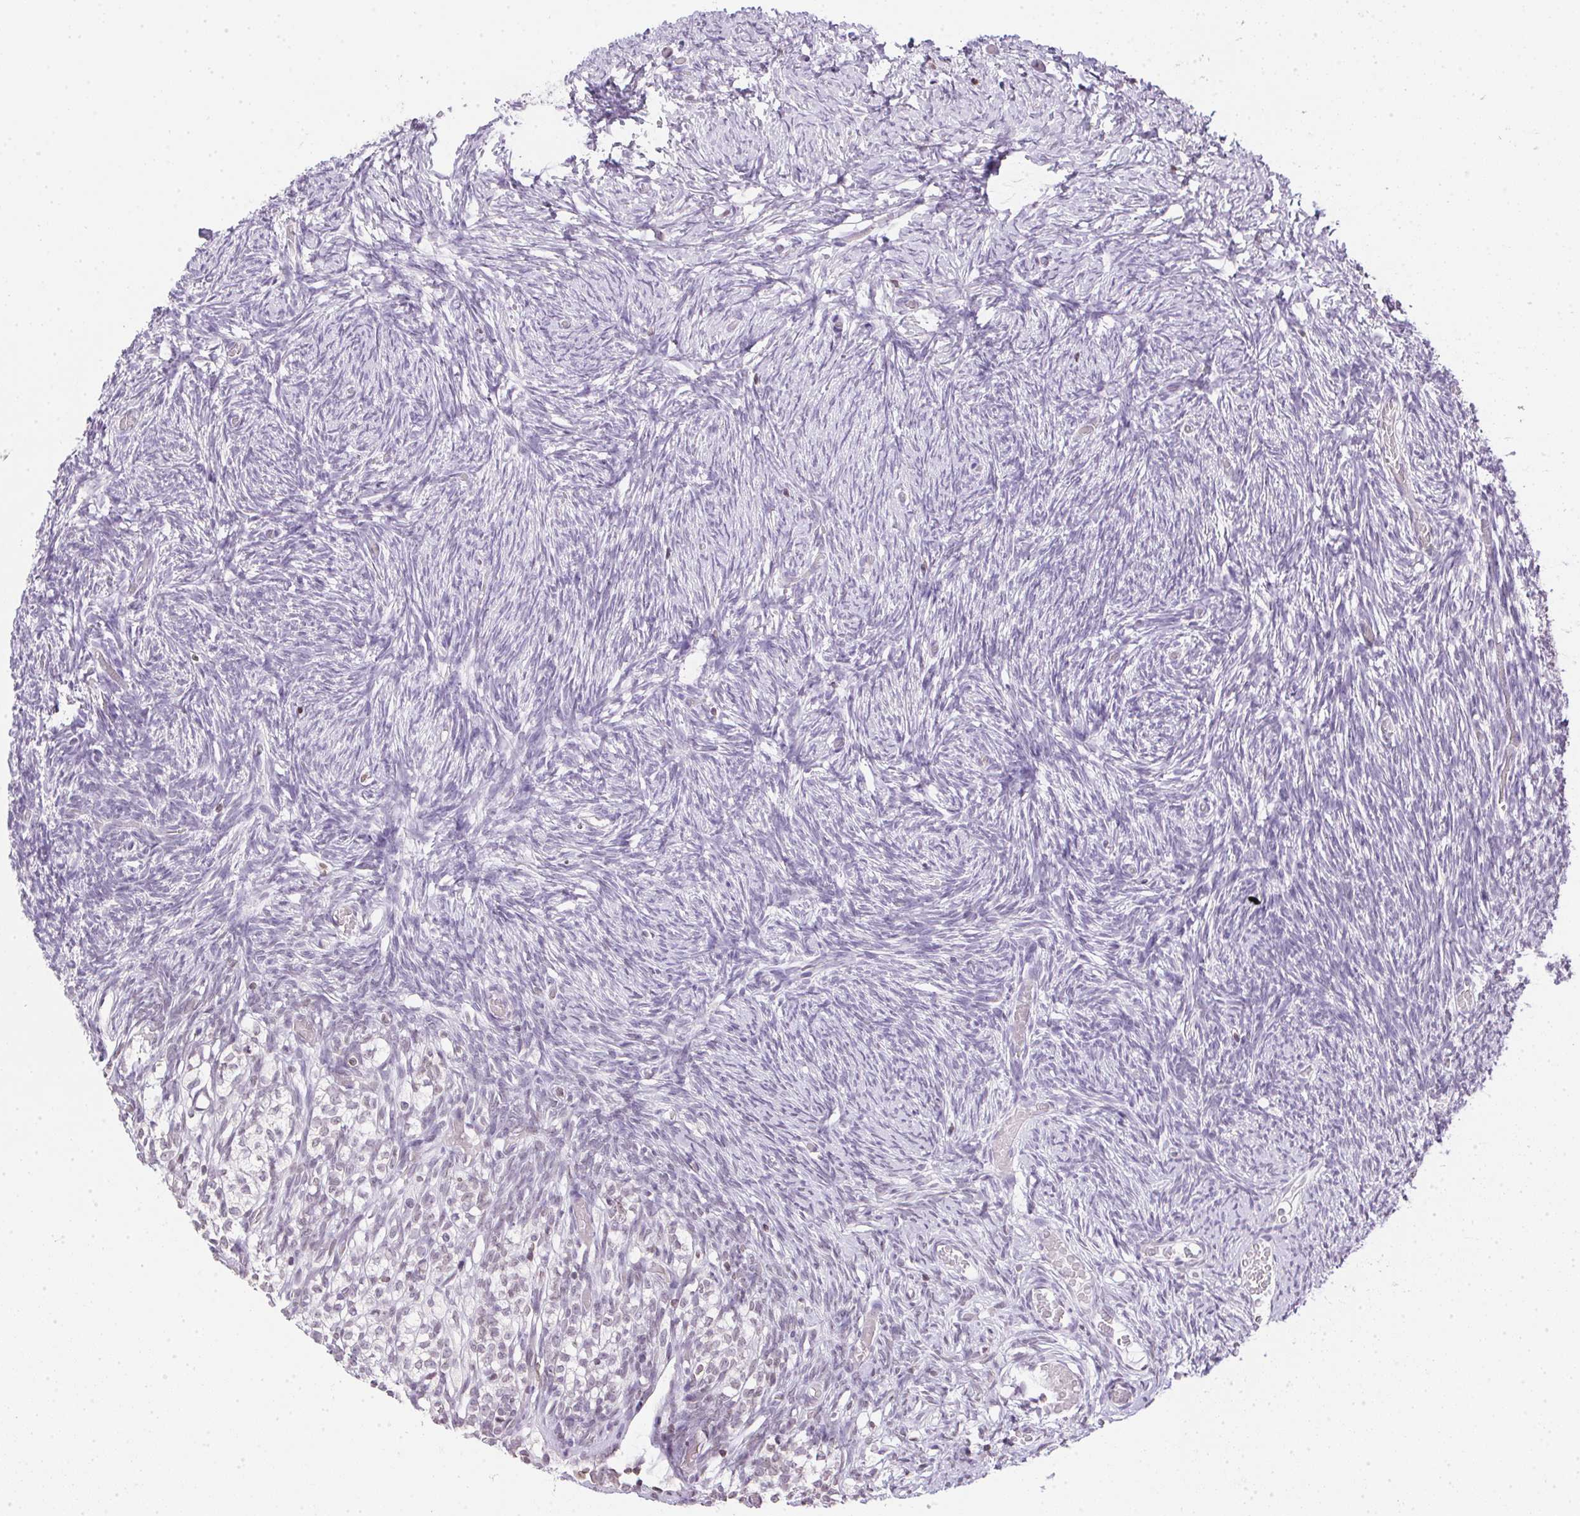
{"staining": {"intensity": "negative", "quantity": "none", "location": "none"}, "tissue": "ovary", "cell_type": "Ovarian stroma cells", "image_type": "normal", "snomed": [{"axis": "morphology", "description": "Normal tissue, NOS"}, {"axis": "topography", "description": "Ovary"}], "caption": "High power microscopy image of an IHC photomicrograph of benign ovary, revealing no significant positivity in ovarian stroma cells. (Brightfield microscopy of DAB (3,3'-diaminobenzidine) immunohistochemistry at high magnification).", "gene": "PRL", "patient": {"sex": "female", "age": 39}}